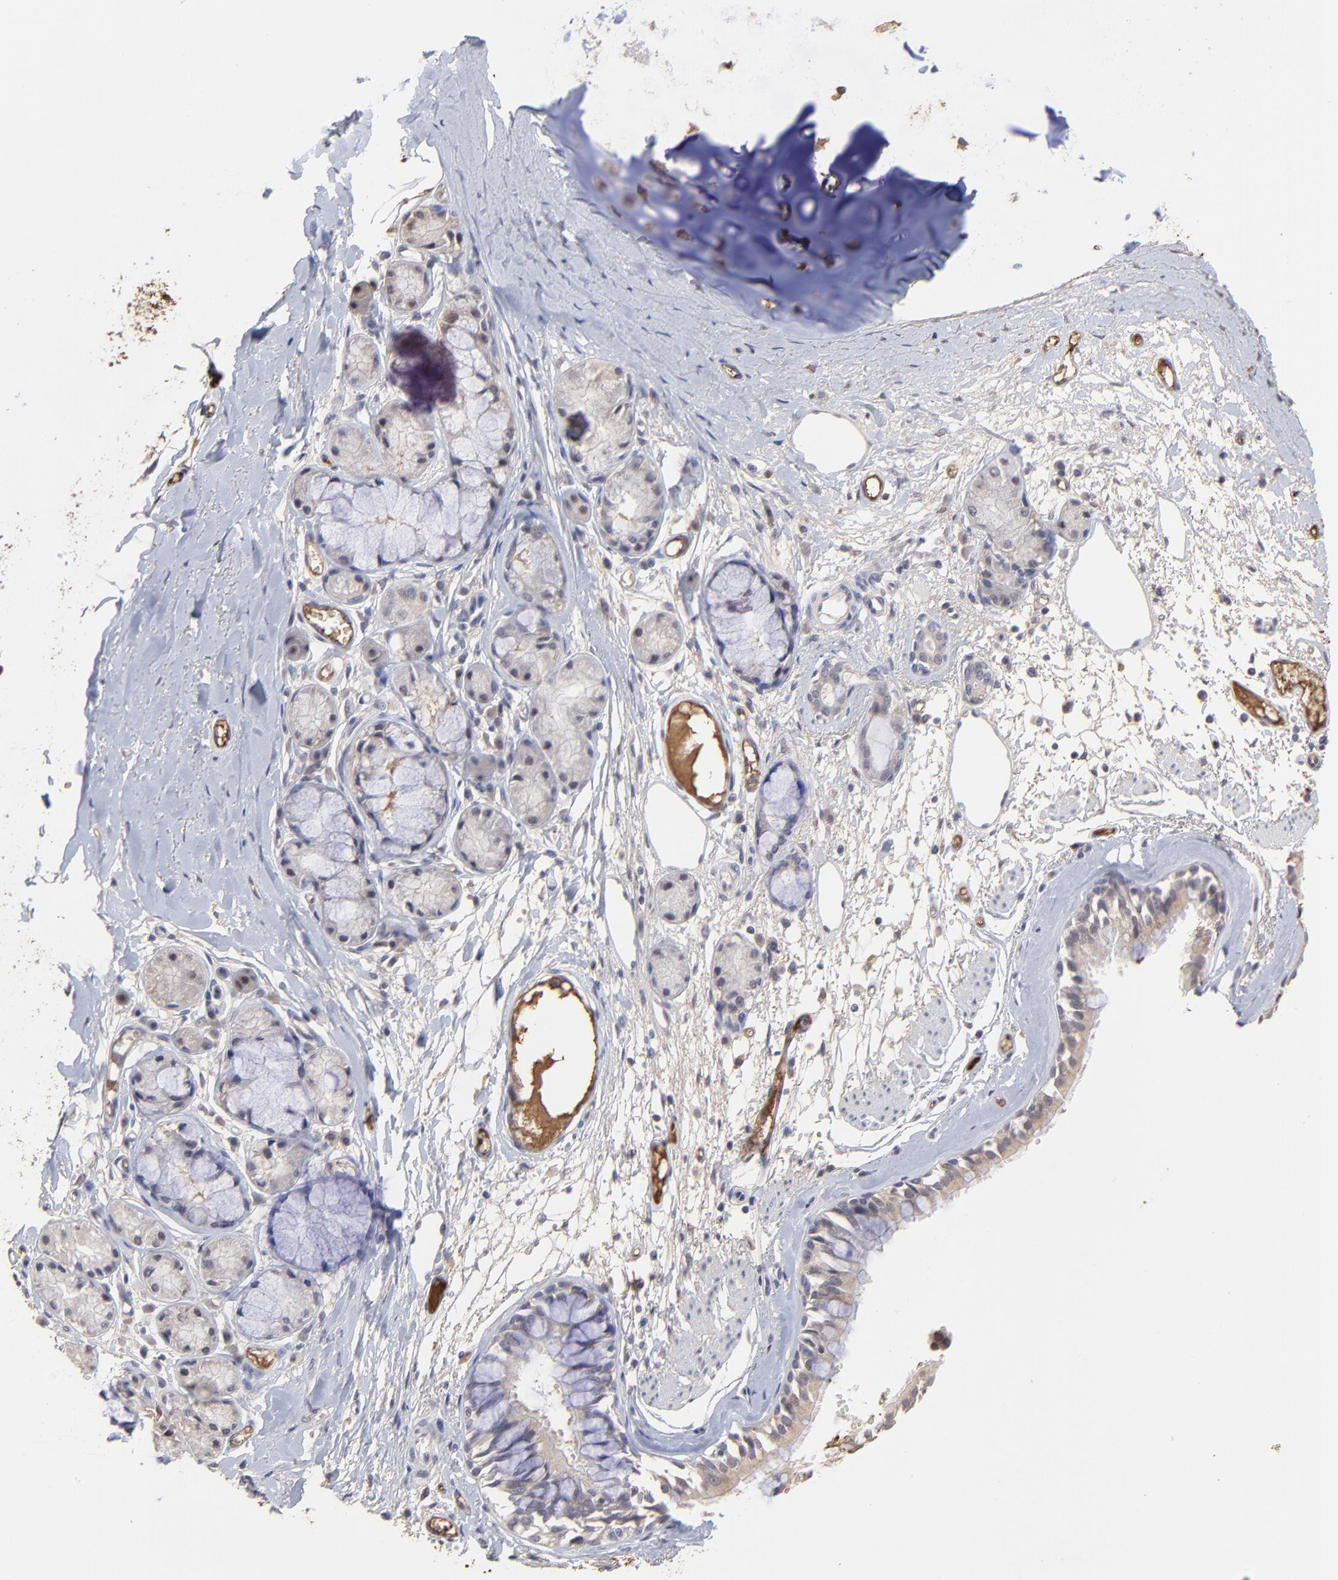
{"staining": {"intensity": "weak", "quantity": ">75%", "location": "cytoplasmic/membranous"}, "tissue": "bronchus", "cell_type": "Respiratory epithelial cells", "image_type": "normal", "snomed": [{"axis": "morphology", "description": "Normal tissue, NOS"}, {"axis": "topography", "description": "Bronchus"}, {"axis": "topography", "description": "Lung"}], "caption": "DAB (3,3'-diaminobenzidine) immunohistochemical staining of normal bronchus reveals weak cytoplasmic/membranous protein expression in approximately >75% of respiratory epithelial cells. The protein is shown in brown color, while the nuclei are stained blue.", "gene": "PSMD14", "patient": {"sex": "female", "age": 56}}